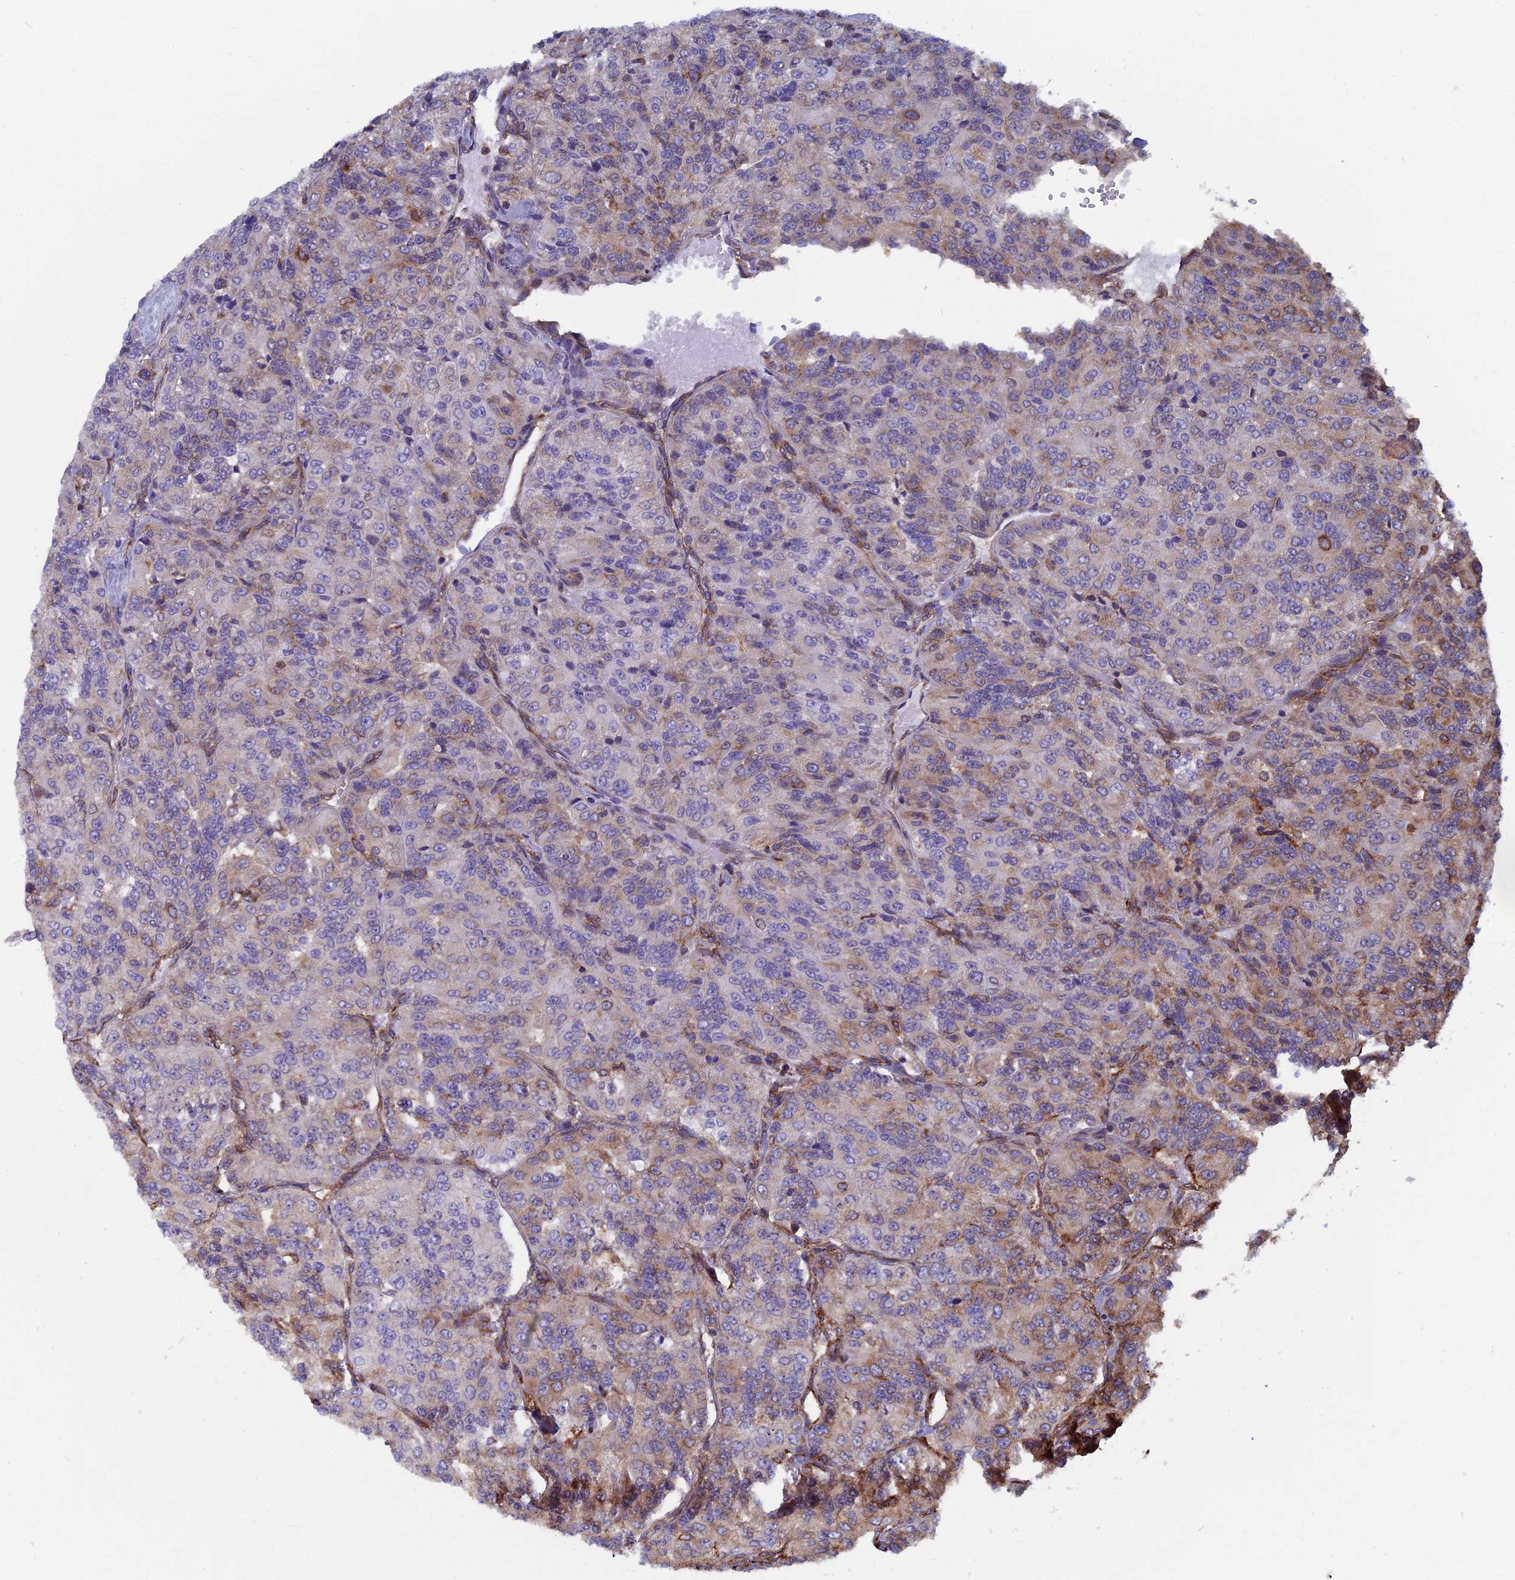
{"staining": {"intensity": "weak", "quantity": "<25%", "location": "cytoplasmic/membranous"}, "tissue": "renal cancer", "cell_type": "Tumor cells", "image_type": "cancer", "snomed": [{"axis": "morphology", "description": "Adenocarcinoma, NOS"}, {"axis": "topography", "description": "Kidney"}], "caption": "Renal cancer was stained to show a protein in brown. There is no significant staining in tumor cells. (DAB (3,3'-diaminobenzidine) IHC with hematoxylin counter stain).", "gene": "YBX1", "patient": {"sex": "female", "age": 63}}